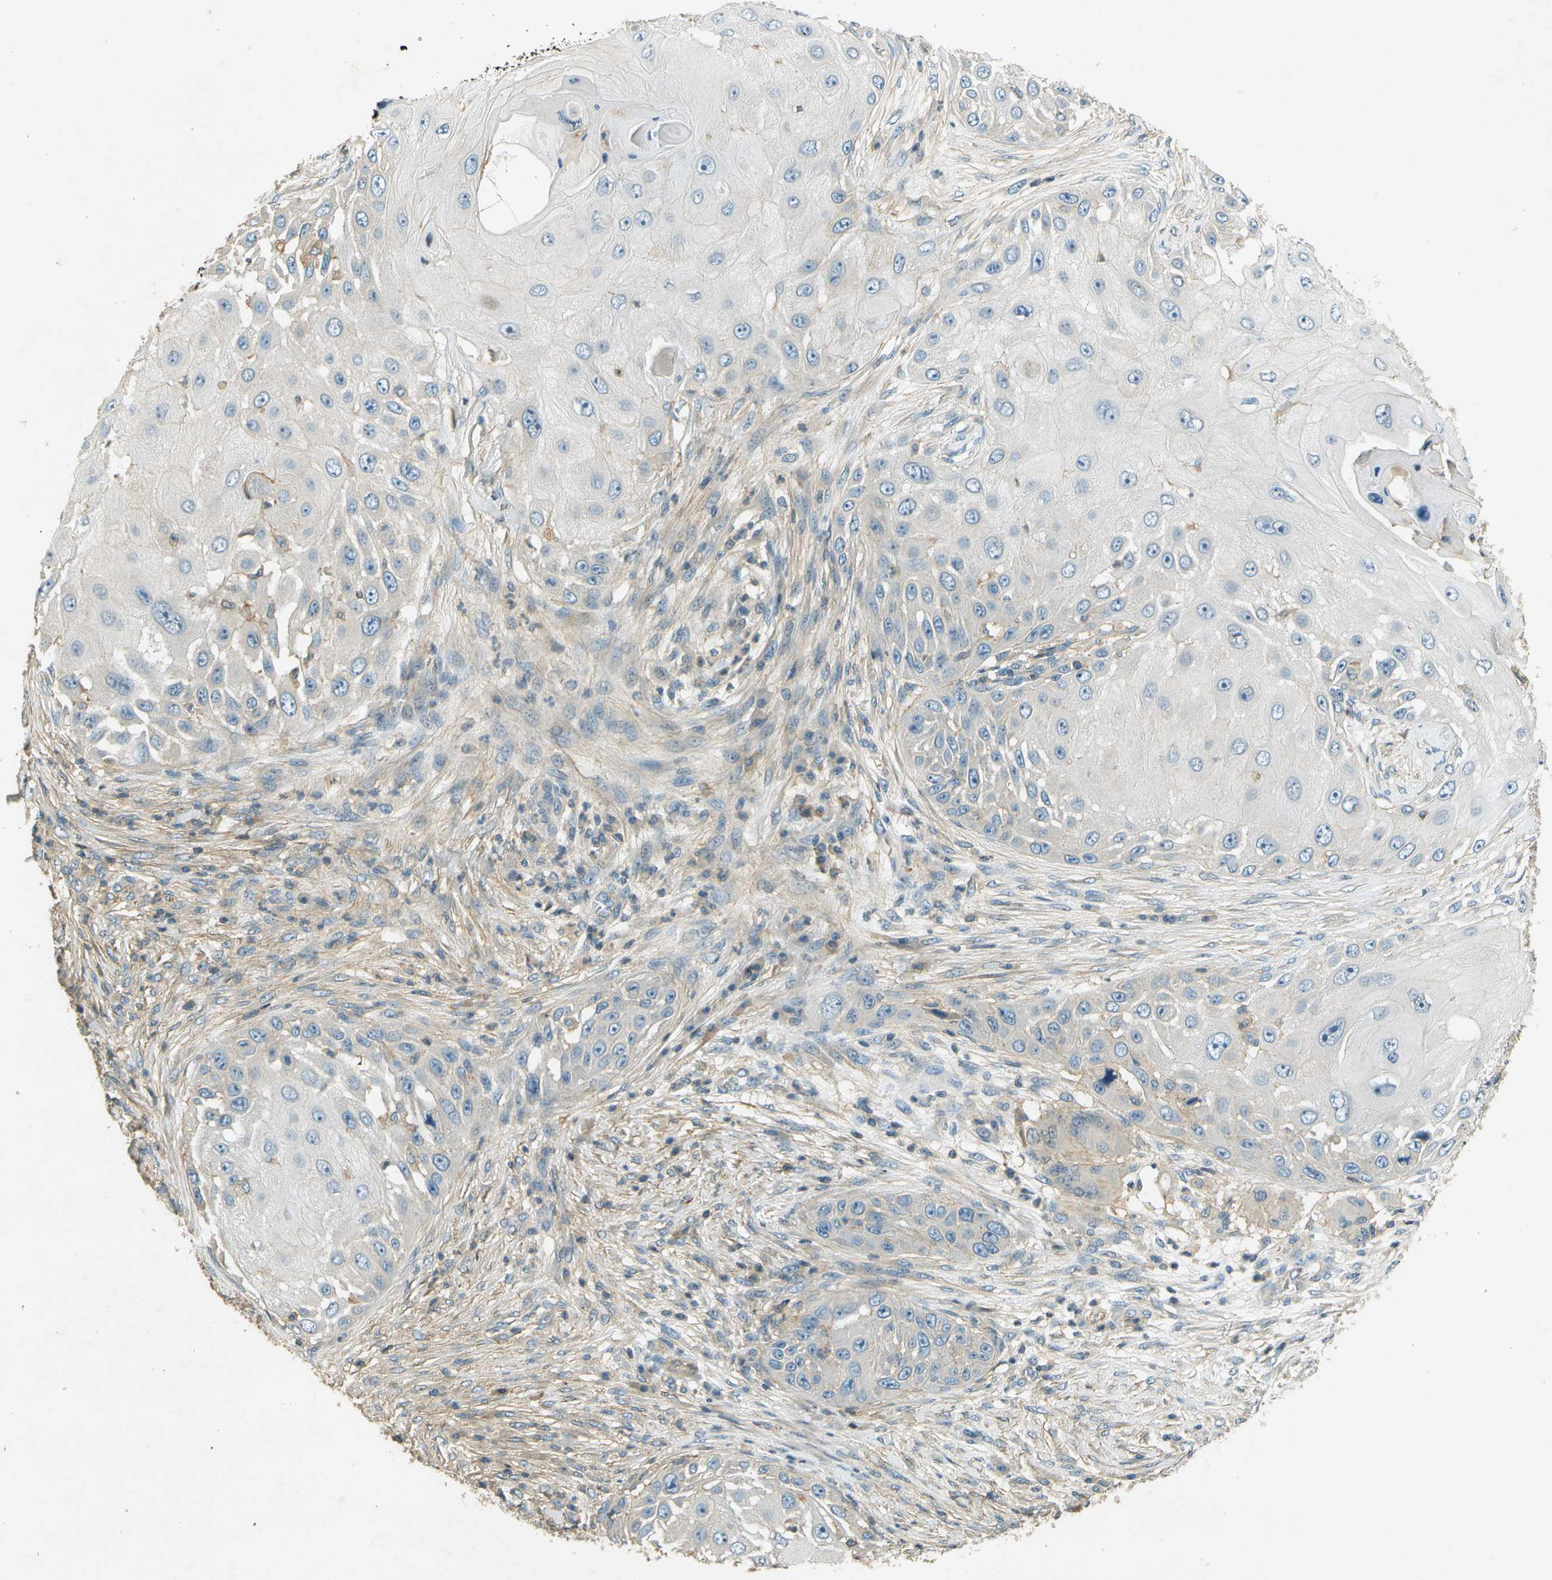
{"staining": {"intensity": "negative", "quantity": "none", "location": "none"}, "tissue": "skin cancer", "cell_type": "Tumor cells", "image_type": "cancer", "snomed": [{"axis": "morphology", "description": "Squamous cell carcinoma, NOS"}, {"axis": "topography", "description": "Skin"}], "caption": "Skin squamous cell carcinoma was stained to show a protein in brown. There is no significant expression in tumor cells.", "gene": "NUDT4", "patient": {"sex": "female", "age": 44}}